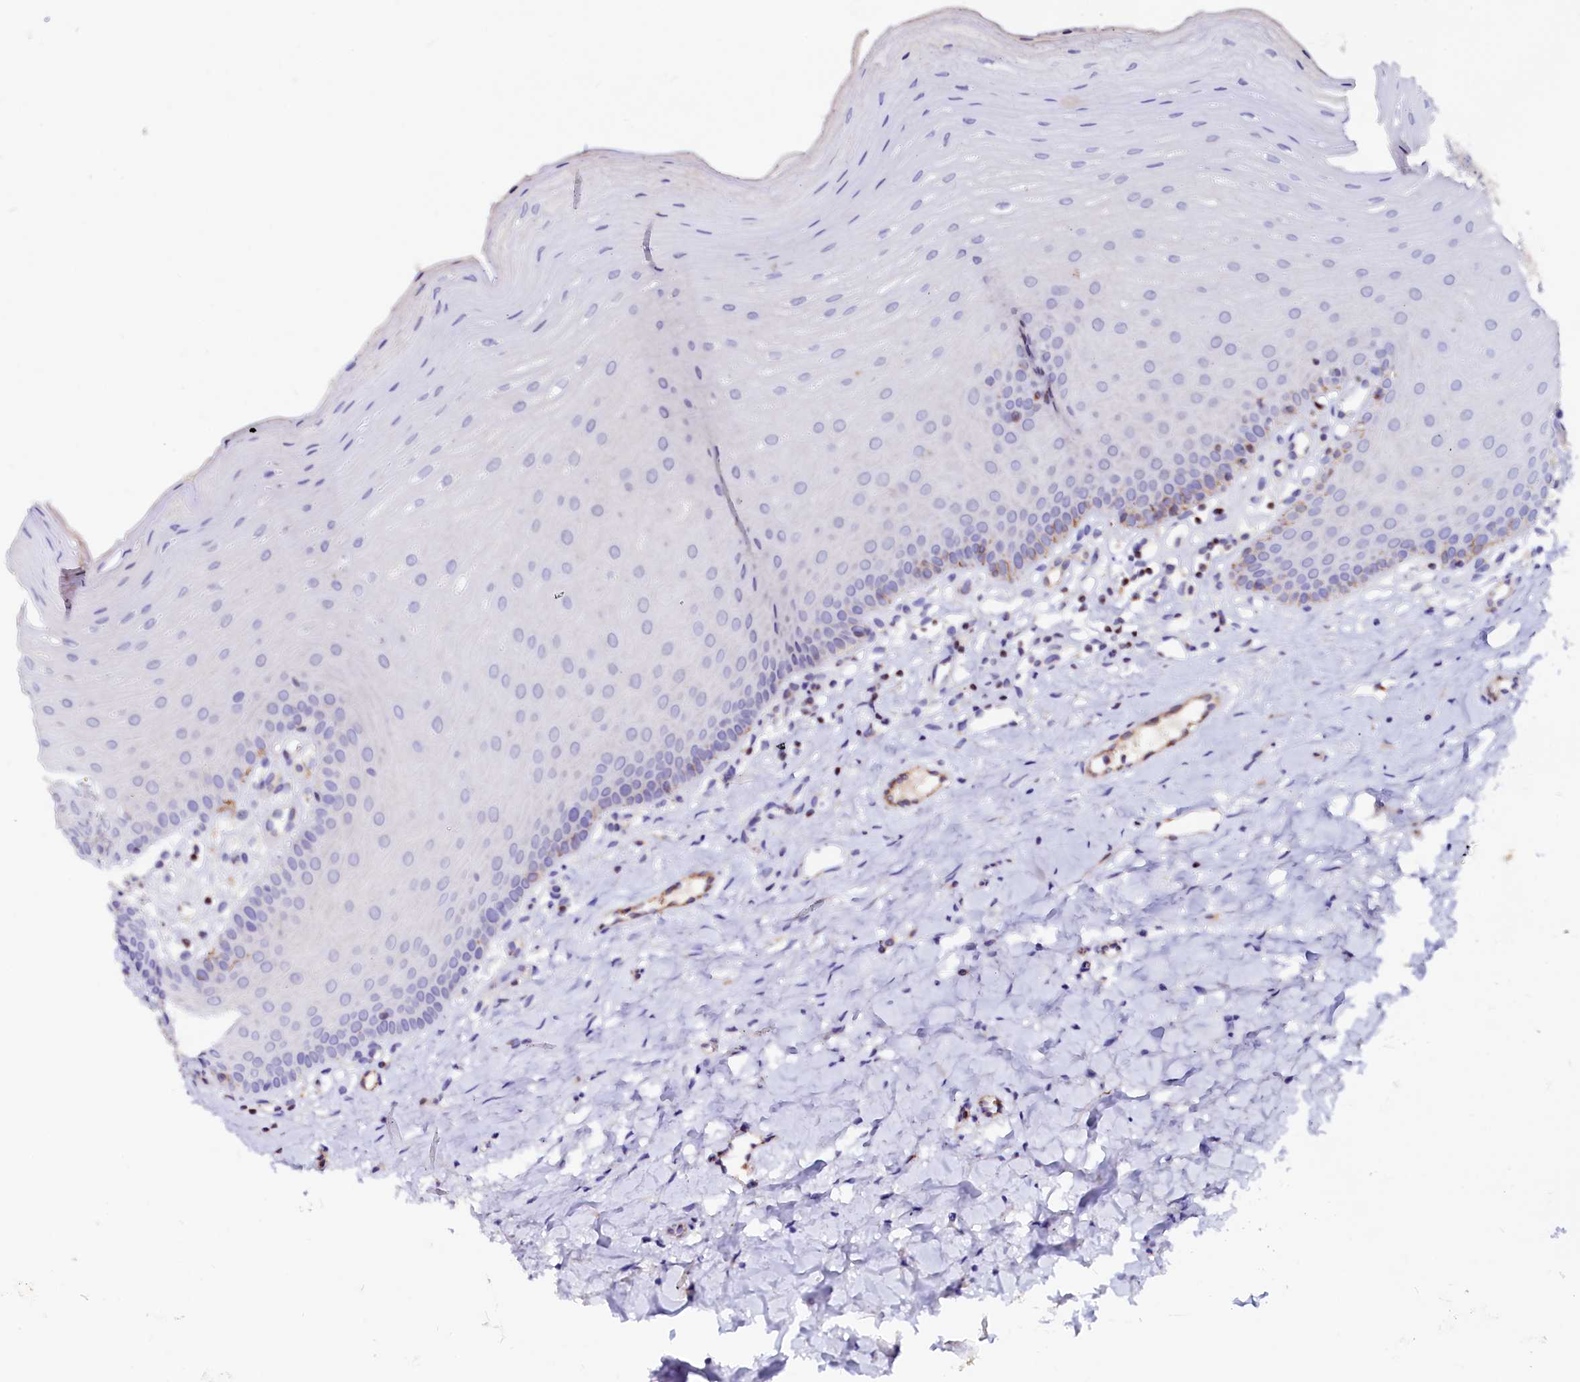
{"staining": {"intensity": "moderate", "quantity": "<25%", "location": "cytoplasmic/membranous"}, "tissue": "oral mucosa", "cell_type": "Squamous epithelial cells", "image_type": "normal", "snomed": [{"axis": "morphology", "description": "Normal tissue, NOS"}, {"axis": "topography", "description": "Oral tissue"}], "caption": "IHC histopathology image of normal oral mucosa: human oral mucosa stained using immunohistochemistry (IHC) shows low levels of moderate protein expression localized specifically in the cytoplasmic/membranous of squamous epithelial cells, appearing as a cytoplasmic/membranous brown color.", "gene": "RAB27A", "patient": {"sex": "female", "age": 39}}